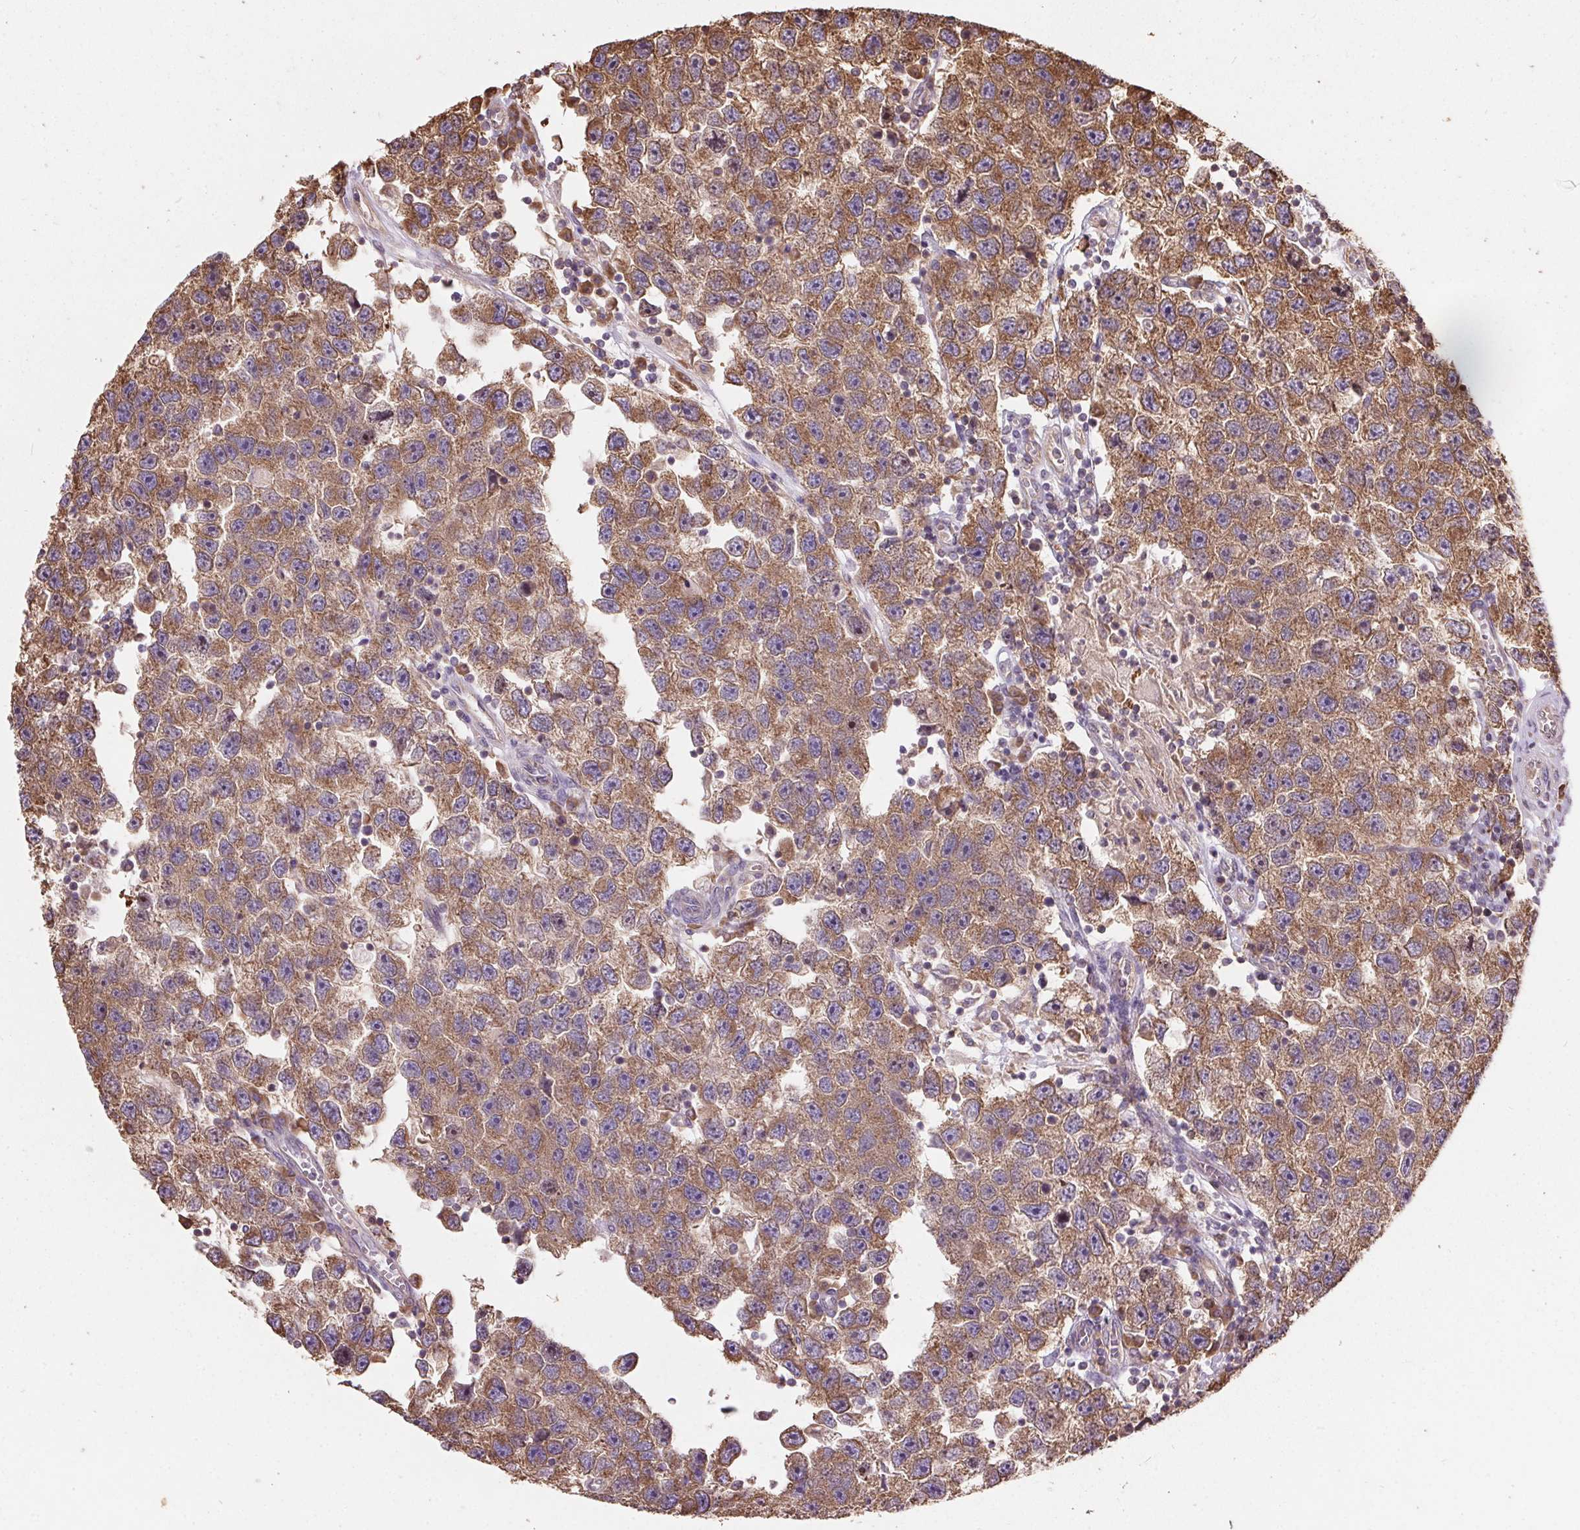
{"staining": {"intensity": "moderate", "quantity": ">75%", "location": "cytoplasmic/membranous"}, "tissue": "testis cancer", "cell_type": "Tumor cells", "image_type": "cancer", "snomed": [{"axis": "morphology", "description": "Seminoma, NOS"}, {"axis": "topography", "description": "Testis"}], "caption": "The immunohistochemical stain labels moderate cytoplasmic/membranous staining in tumor cells of seminoma (testis) tissue.", "gene": "EIF2S1", "patient": {"sex": "male", "age": 26}}